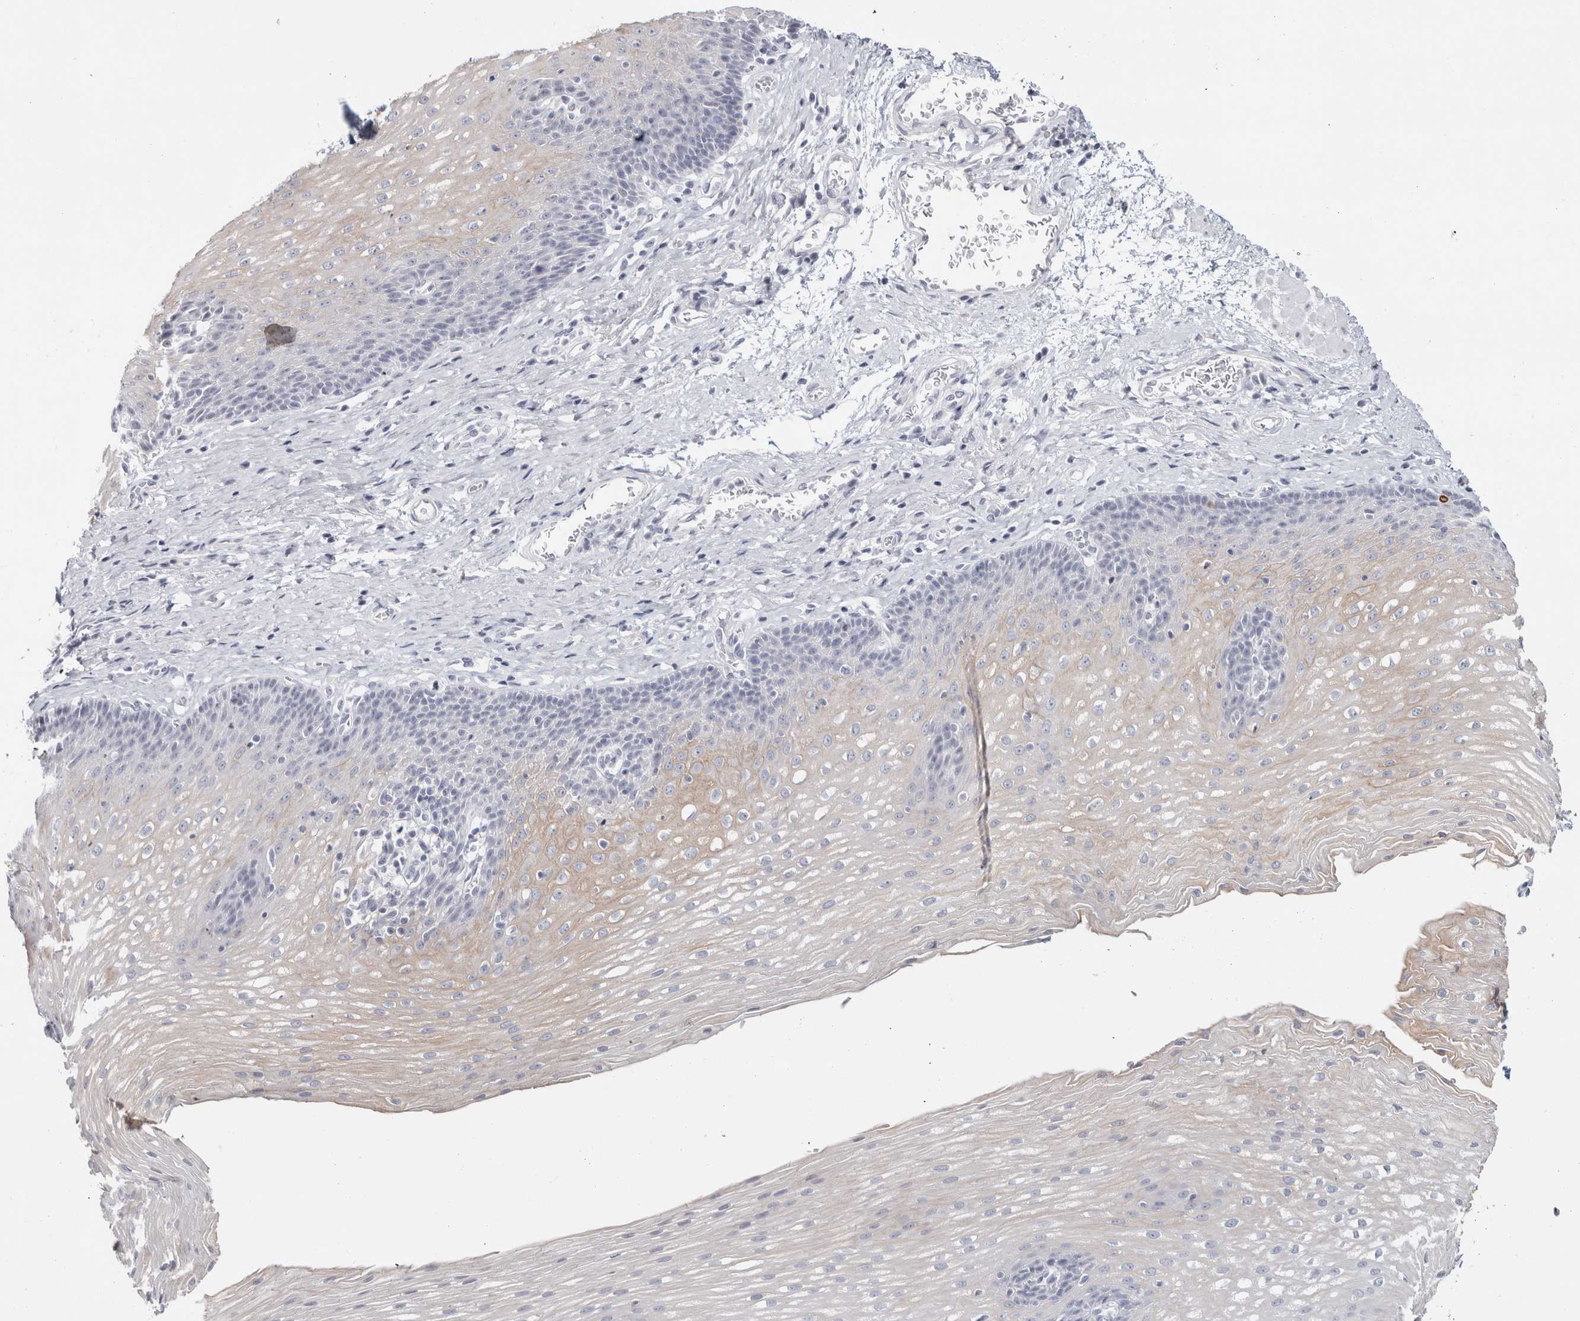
{"staining": {"intensity": "negative", "quantity": "none", "location": "none"}, "tissue": "esophagus", "cell_type": "Squamous epithelial cells", "image_type": "normal", "snomed": [{"axis": "morphology", "description": "Normal tissue, NOS"}, {"axis": "topography", "description": "Esophagus"}], "caption": "Histopathology image shows no protein expression in squamous epithelial cells of benign esophagus.", "gene": "RPH3AL", "patient": {"sex": "male", "age": 48}}